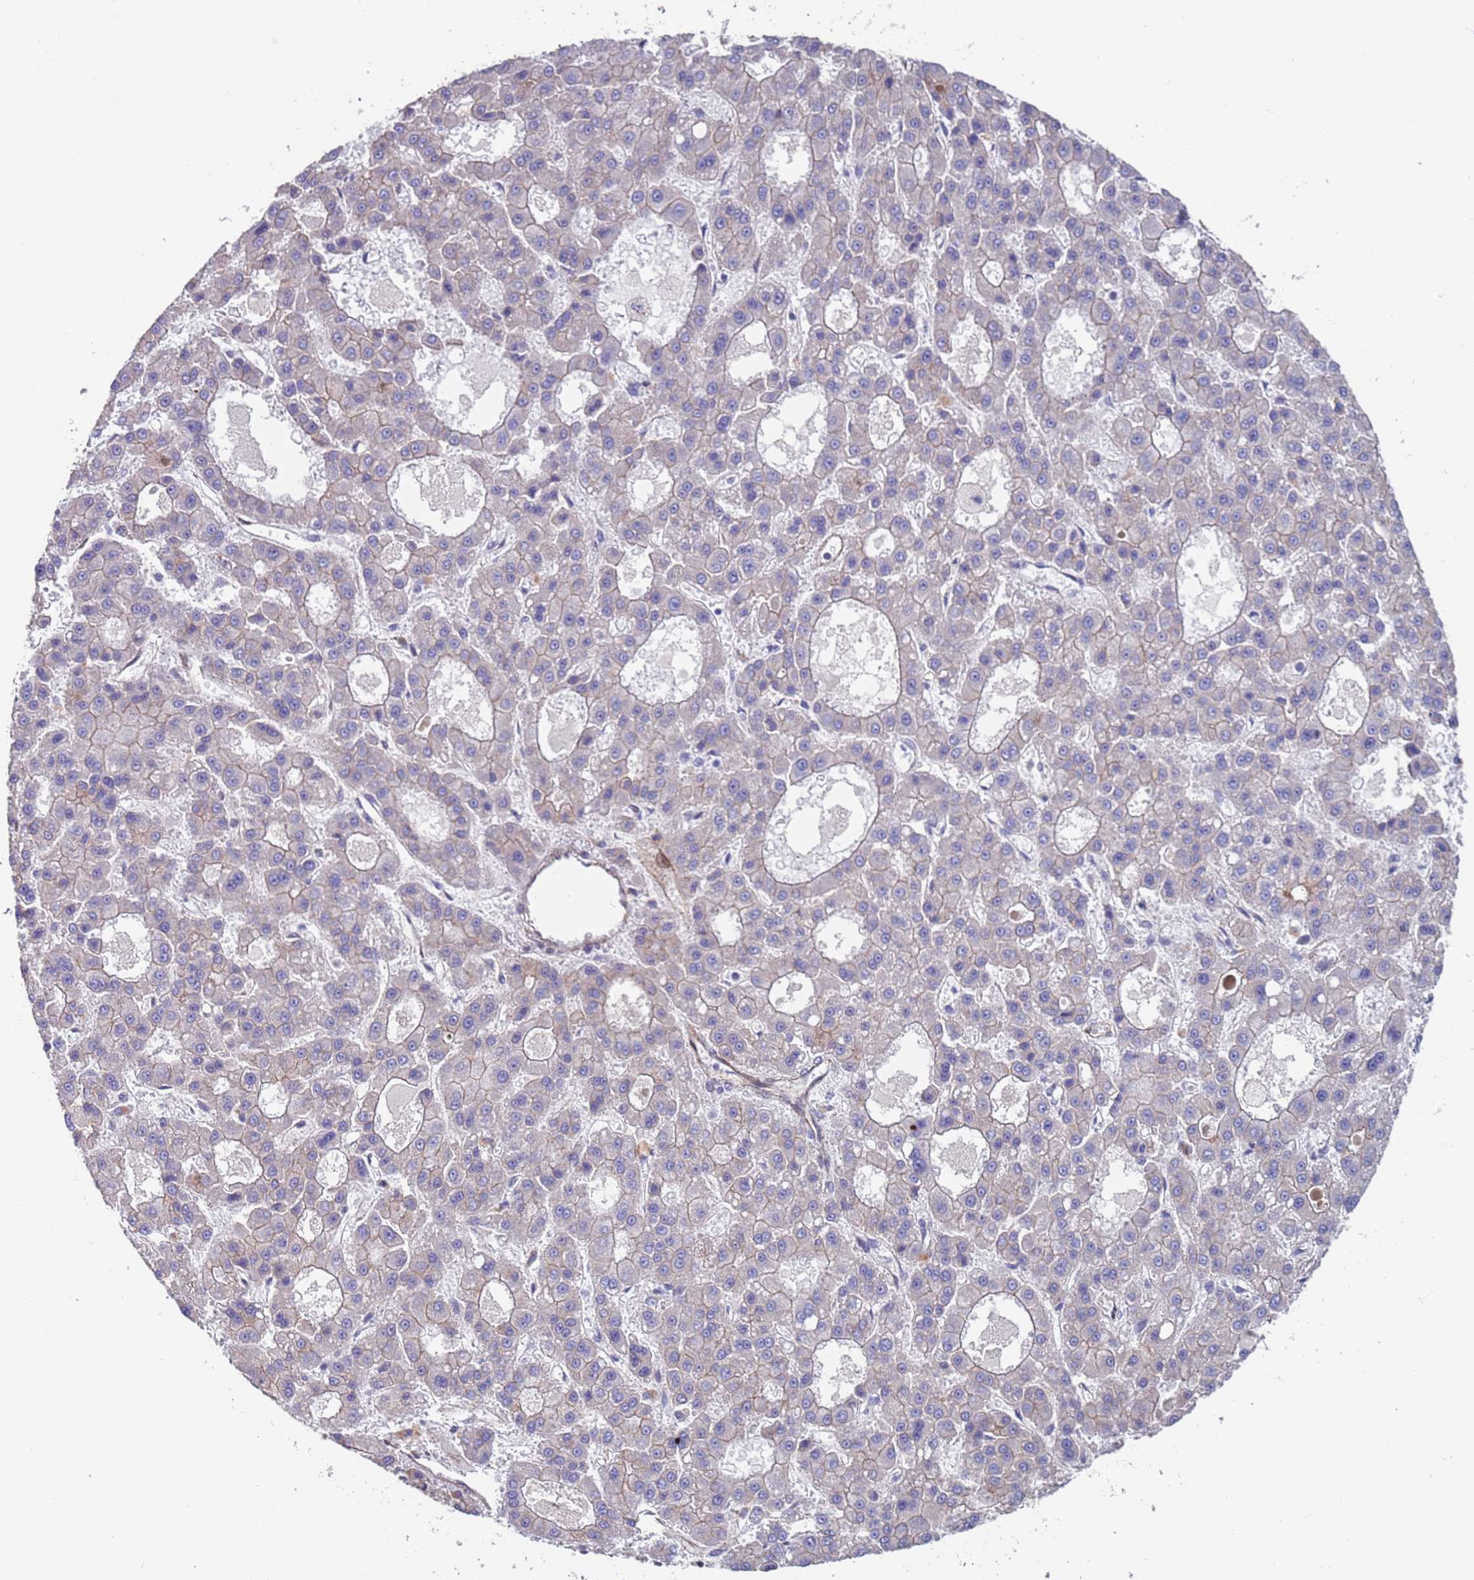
{"staining": {"intensity": "weak", "quantity": "<25%", "location": "cytoplasmic/membranous"}, "tissue": "liver cancer", "cell_type": "Tumor cells", "image_type": "cancer", "snomed": [{"axis": "morphology", "description": "Carcinoma, Hepatocellular, NOS"}, {"axis": "topography", "description": "Liver"}], "caption": "This histopathology image is of liver hepatocellular carcinoma stained with immunohistochemistry to label a protein in brown with the nuclei are counter-stained blue. There is no expression in tumor cells.", "gene": "JAKMIP2", "patient": {"sex": "male", "age": 70}}